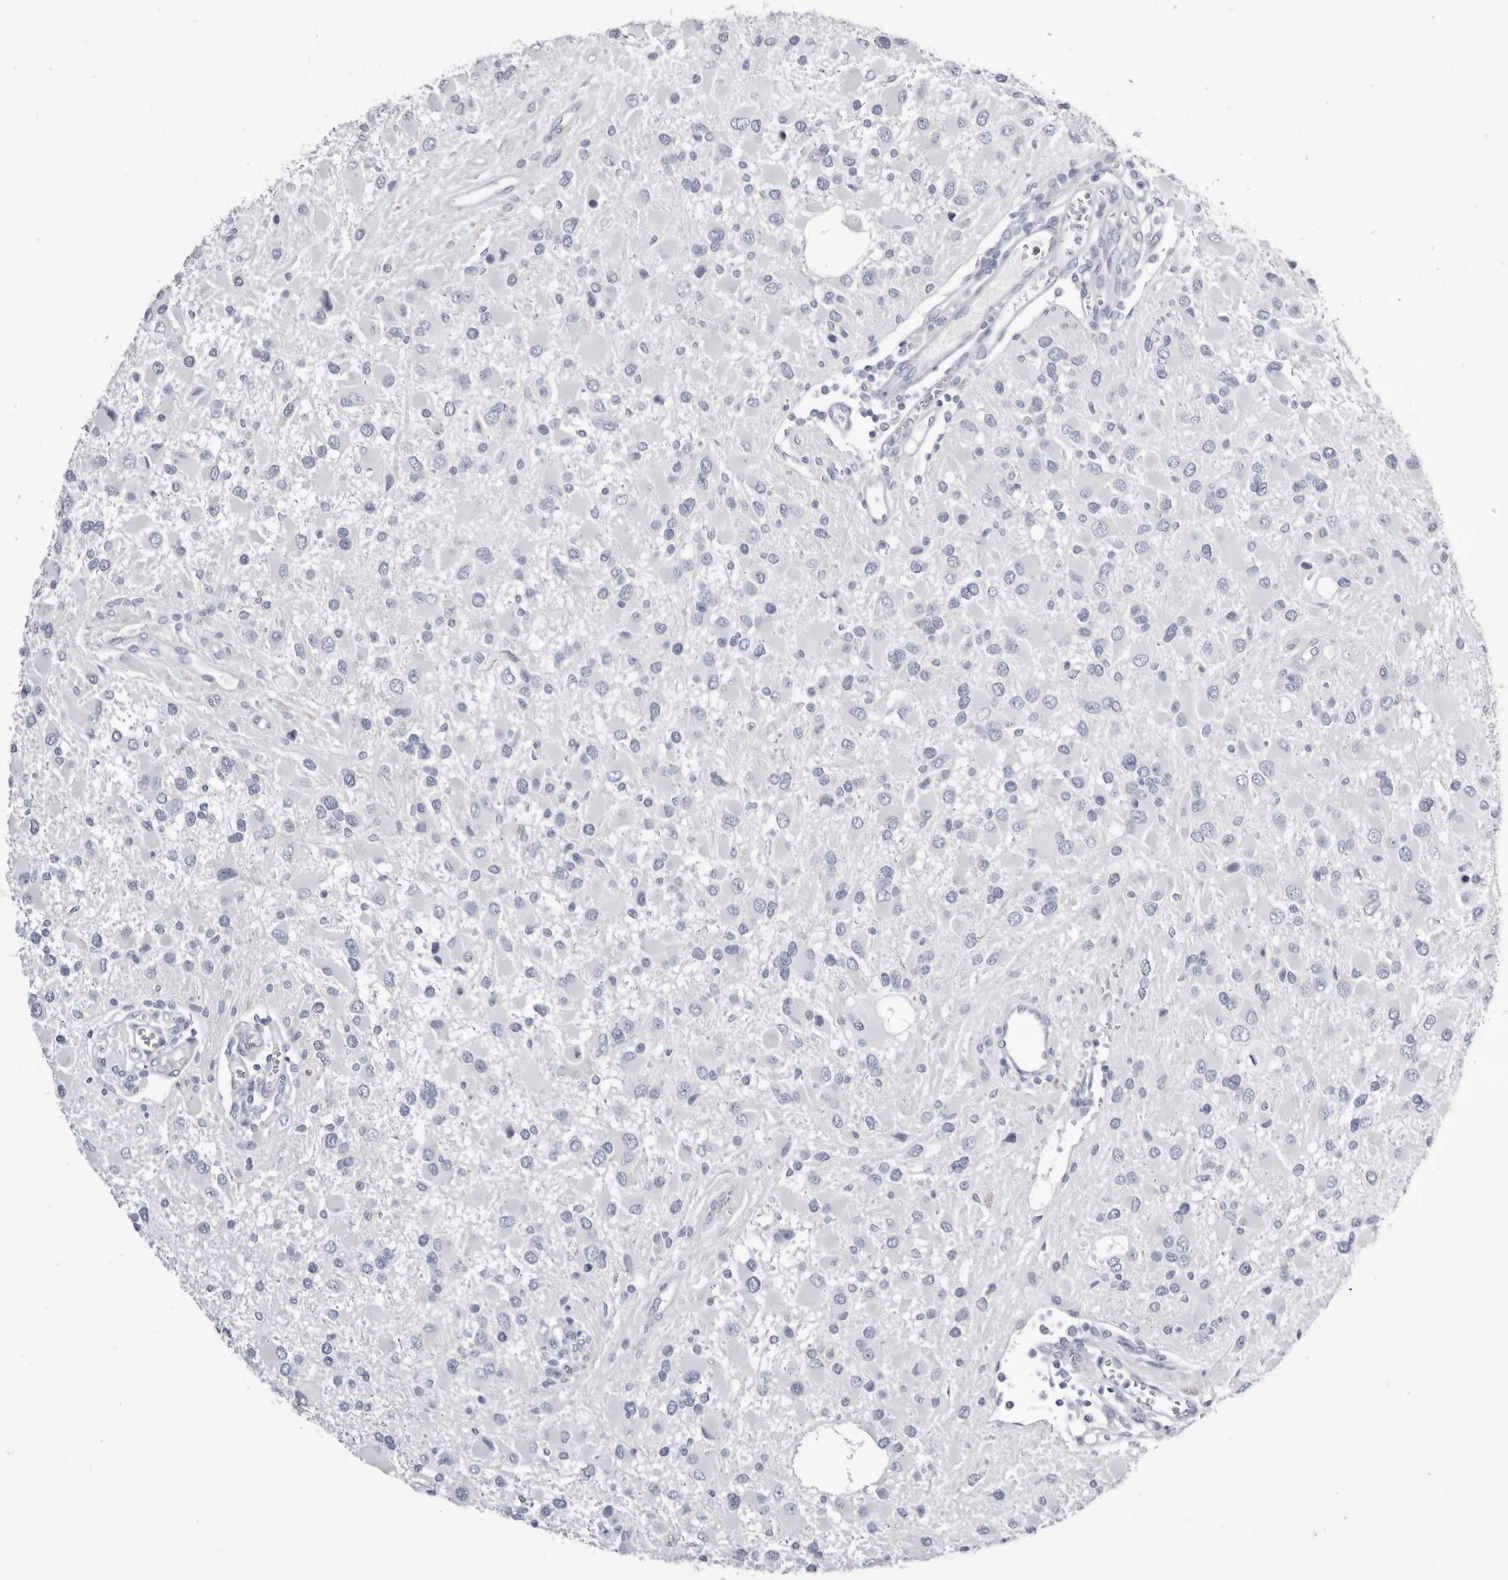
{"staining": {"intensity": "negative", "quantity": "none", "location": "none"}, "tissue": "glioma", "cell_type": "Tumor cells", "image_type": "cancer", "snomed": [{"axis": "morphology", "description": "Glioma, malignant, High grade"}, {"axis": "topography", "description": "Brain"}], "caption": "Malignant high-grade glioma was stained to show a protein in brown. There is no significant positivity in tumor cells.", "gene": "LPO", "patient": {"sex": "male", "age": 53}}